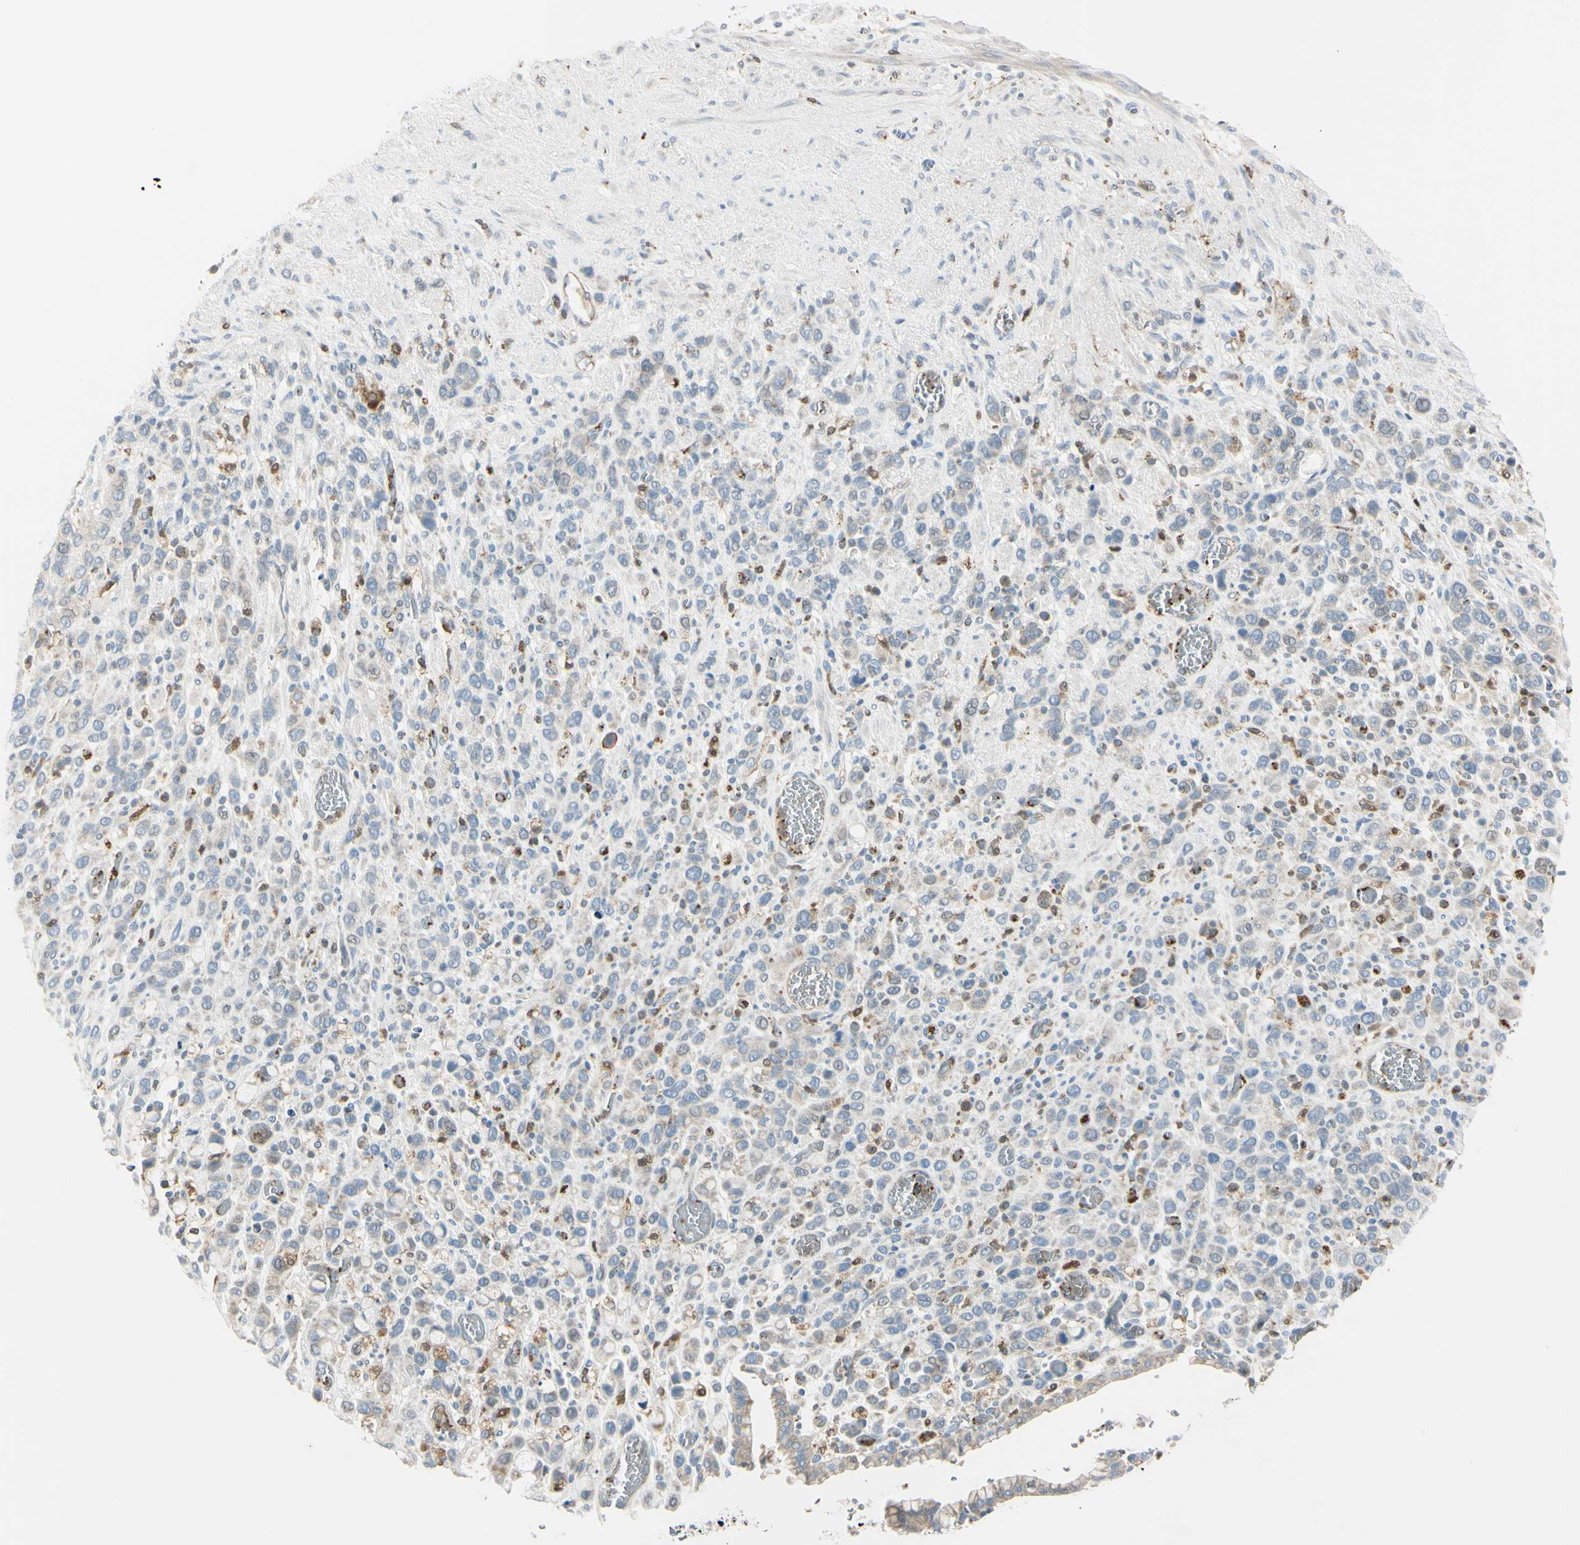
{"staining": {"intensity": "weak", "quantity": ">75%", "location": "cytoplasmic/membranous"}, "tissue": "stomach cancer", "cell_type": "Tumor cells", "image_type": "cancer", "snomed": [{"axis": "morphology", "description": "Normal tissue, NOS"}, {"axis": "morphology", "description": "Adenocarcinoma, NOS"}, {"axis": "morphology", "description": "Adenocarcinoma, High grade"}, {"axis": "topography", "description": "Stomach, upper"}, {"axis": "topography", "description": "Stomach"}], "caption": "Brown immunohistochemical staining in human stomach cancer reveals weak cytoplasmic/membranous staining in about >75% of tumor cells.", "gene": "CYRIB", "patient": {"sex": "female", "age": 65}}